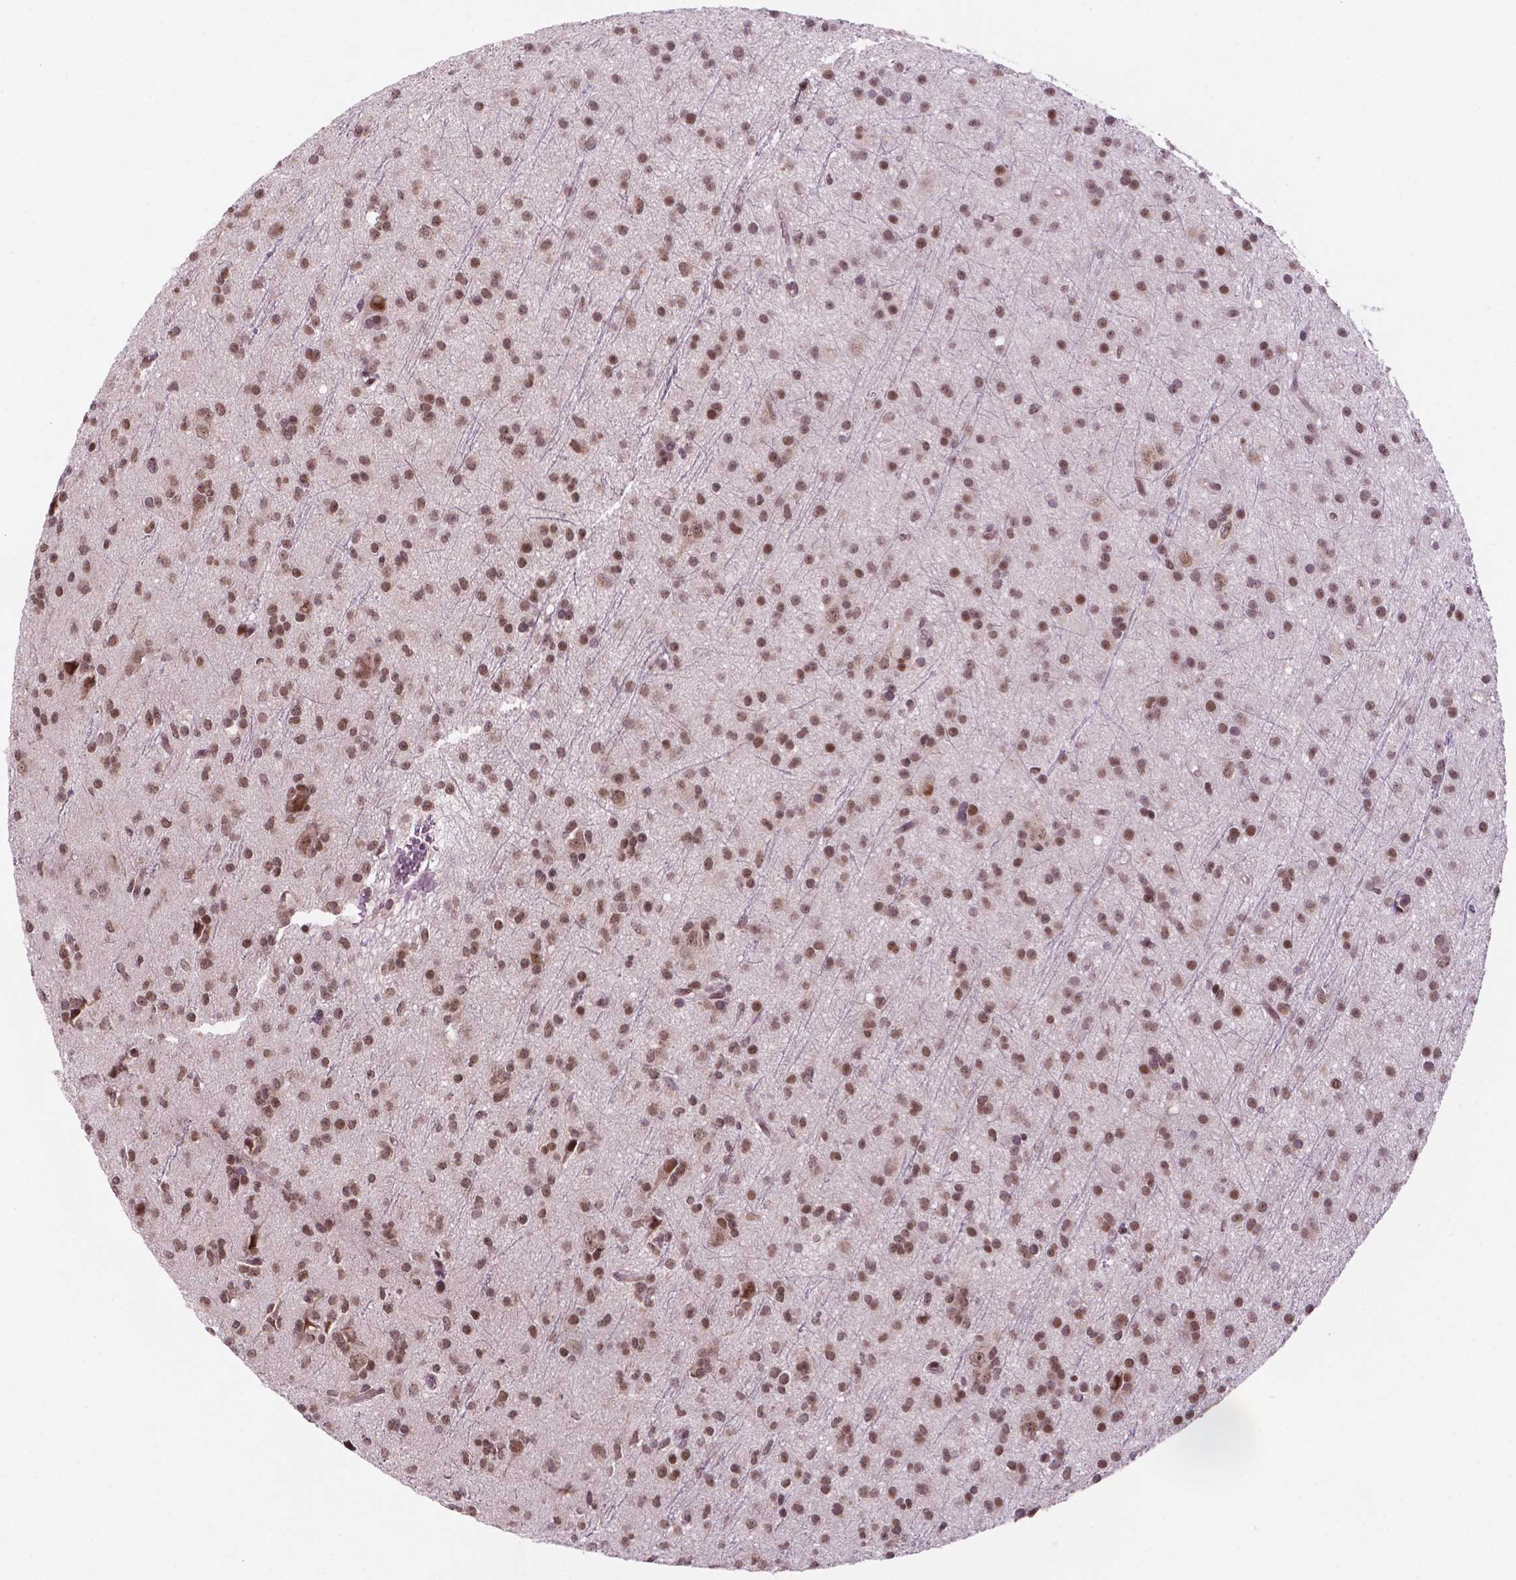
{"staining": {"intensity": "moderate", "quantity": ">75%", "location": "nuclear"}, "tissue": "glioma", "cell_type": "Tumor cells", "image_type": "cancer", "snomed": [{"axis": "morphology", "description": "Glioma, malignant, Low grade"}, {"axis": "topography", "description": "Brain"}], "caption": "Immunohistochemistry image of human malignant glioma (low-grade) stained for a protein (brown), which reveals medium levels of moderate nuclear staining in approximately >75% of tumor cells.", "gene": "PER2", "patient": {"sex": "male", "age": 27}}